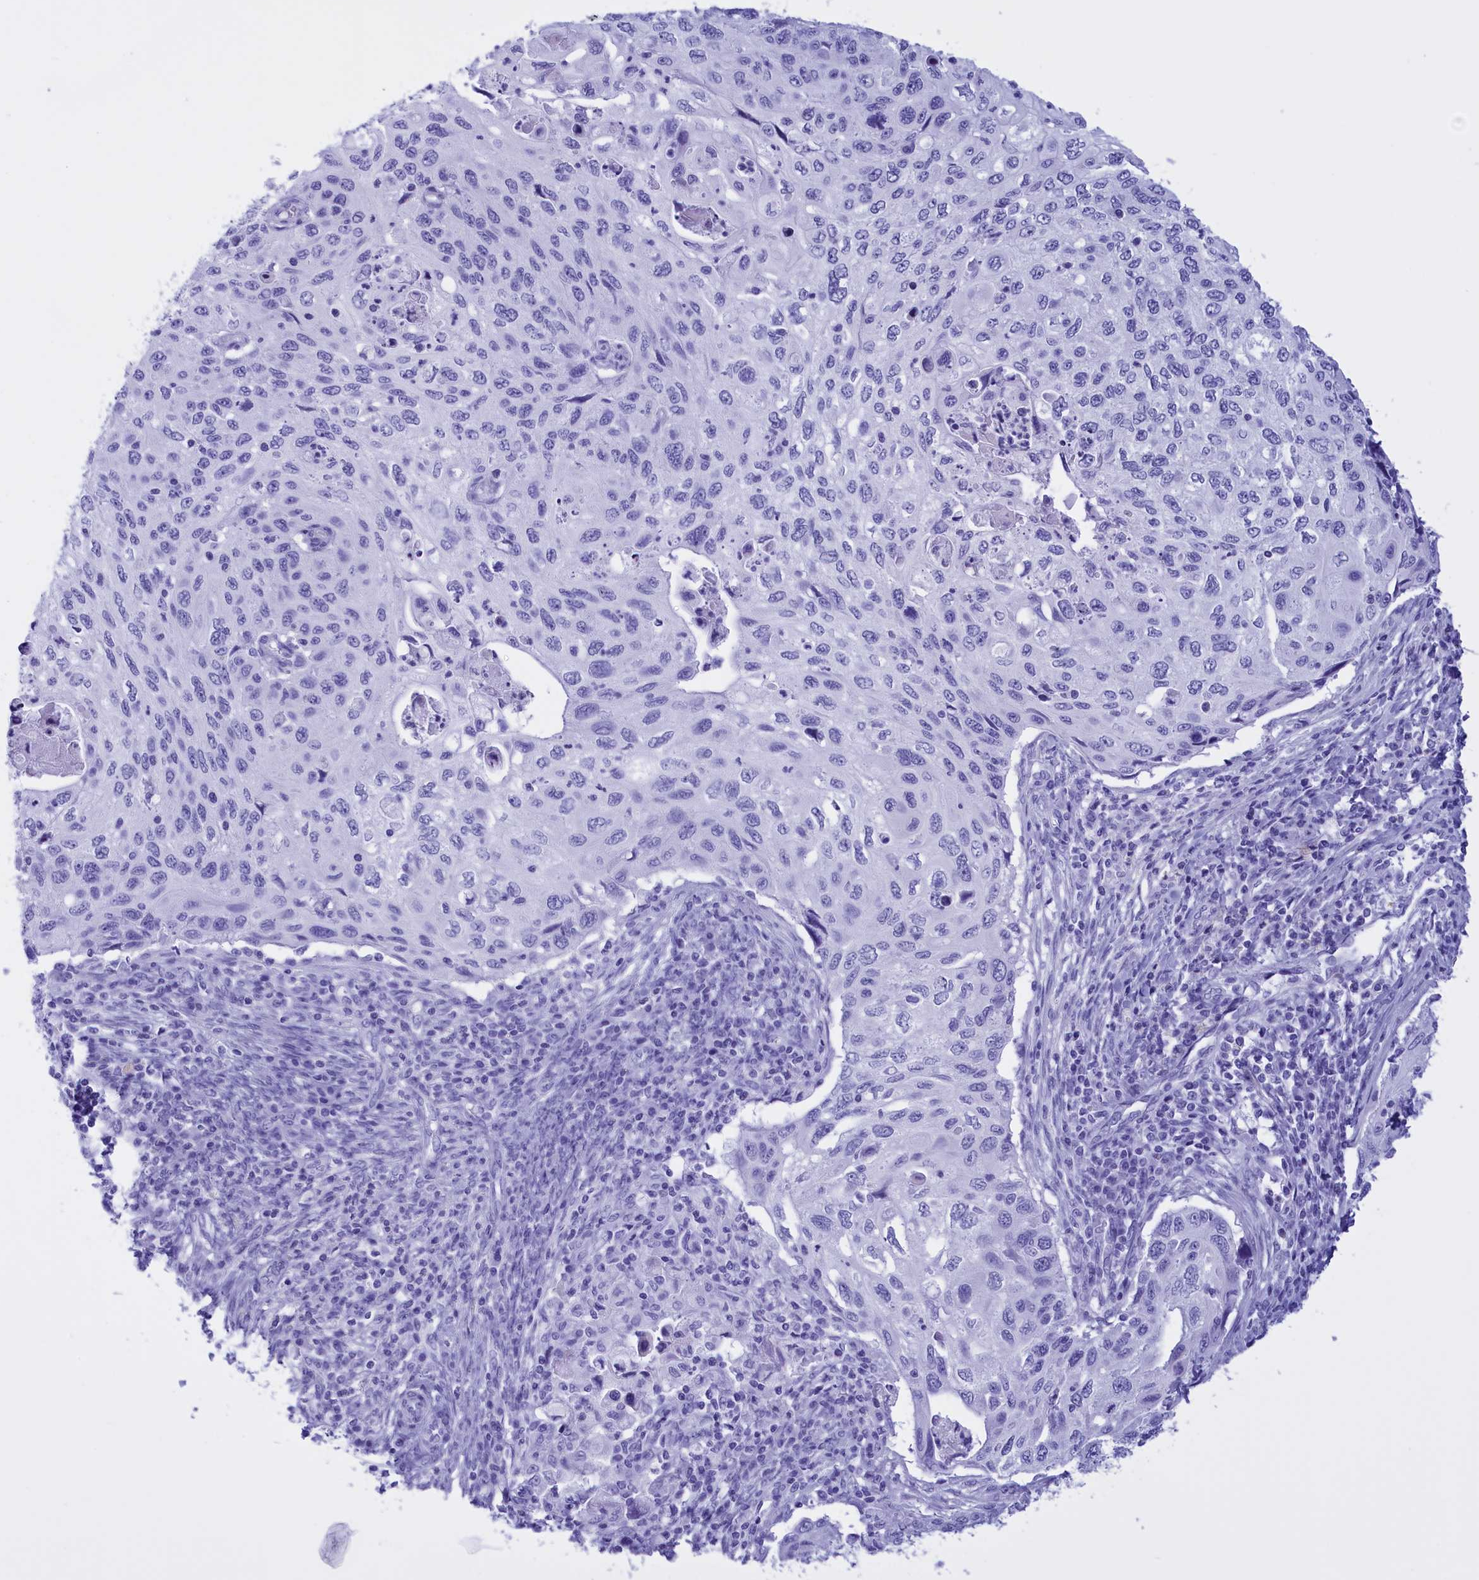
{"staining": {"intensity": "negative", "quantity": "none", "location": "none"}, "tissue": "cervical cancer", "cell_type": "Tumor cells", "image_type": "cancer", "snomed": [{"axis": "morphology", "description": "Squamous cell carcinoma, NOS"}, {"axis": "topography", "description": "Cervix"}], "caption": "Photomicrograph shows no significant protein staining in tumor cells of cervical cancer (squamous cell carcinoma). (DAB (3,3'-diaminobenzidine) IHC with hematoxylin counter stain).", "gene": "BRI3", "patient": {"sex": "female", "age": 70}}